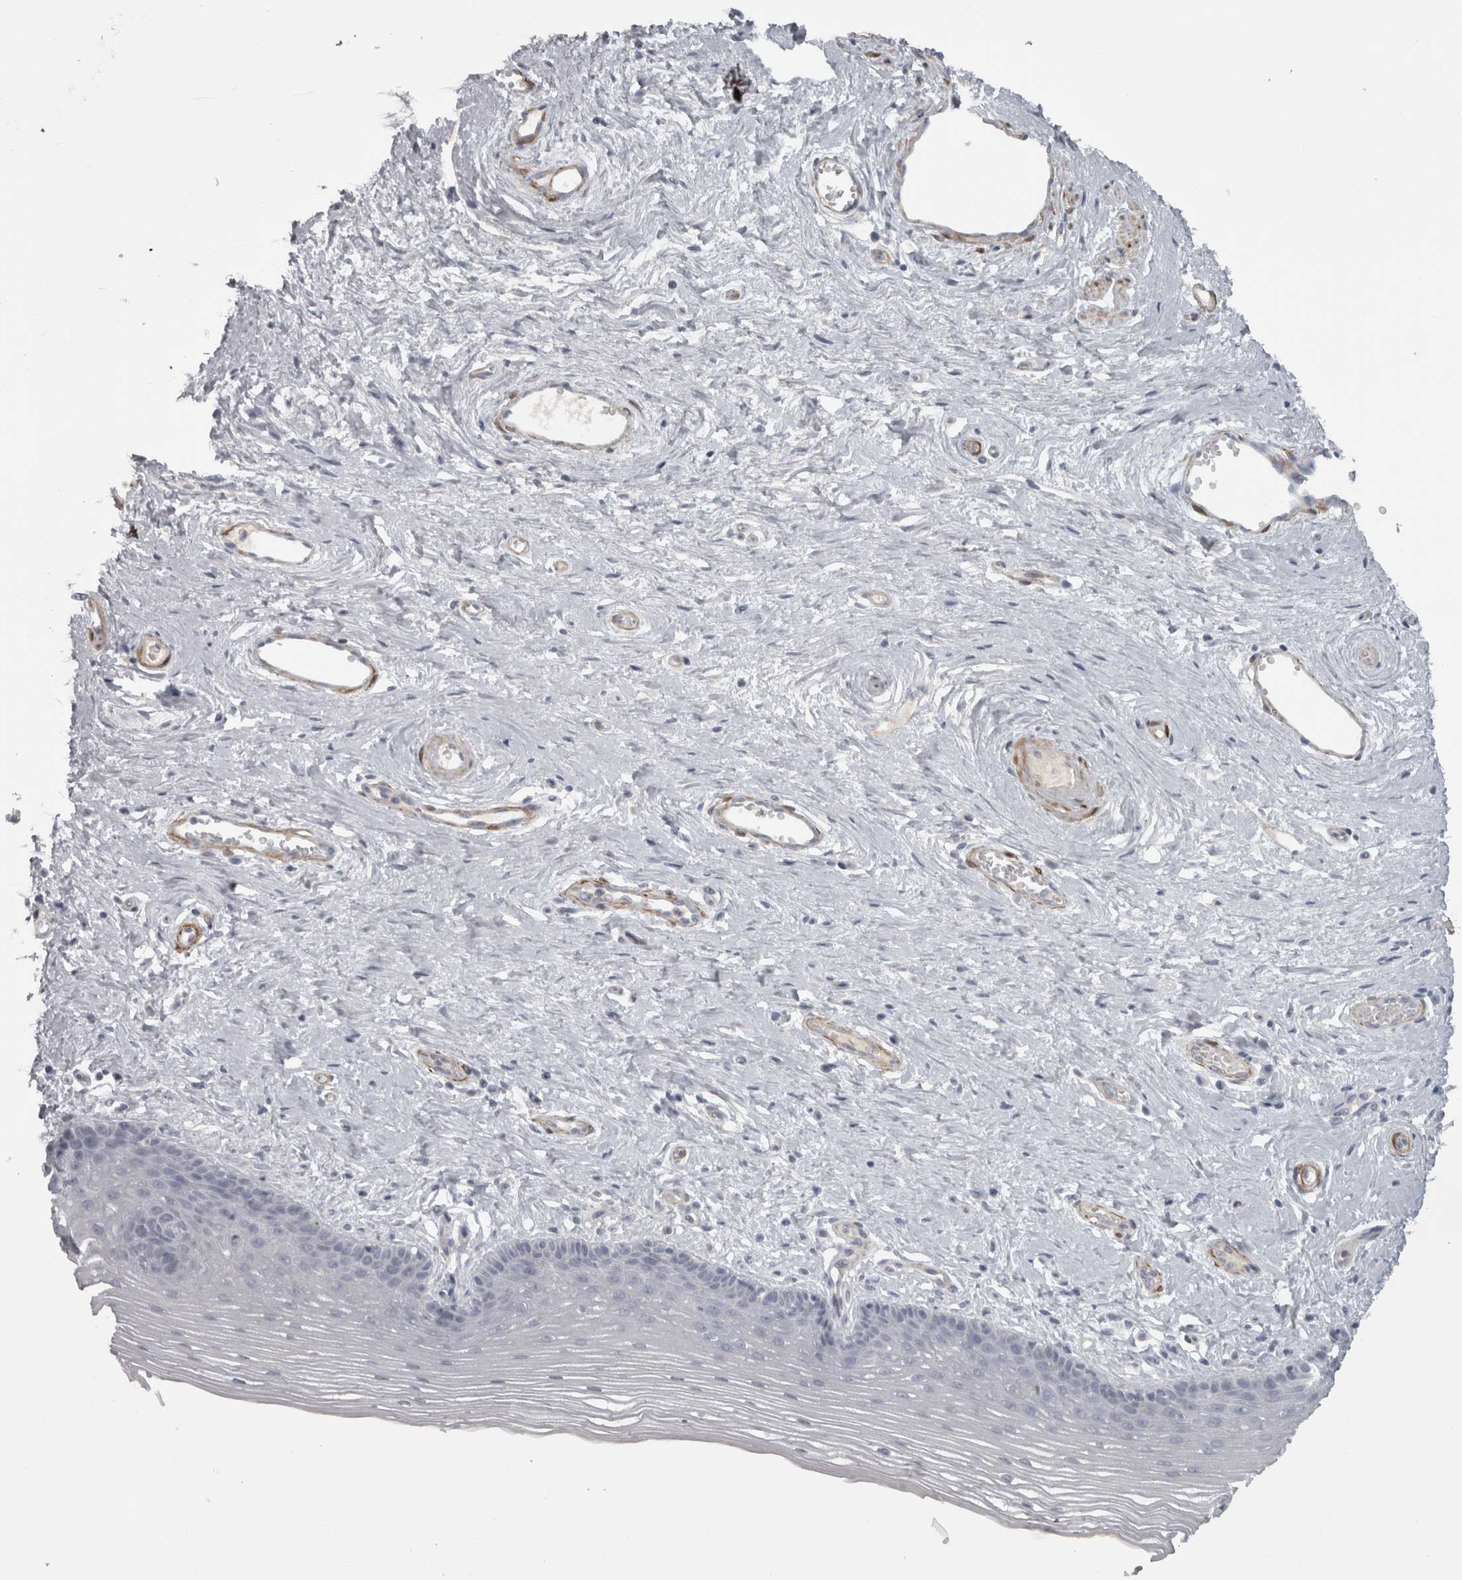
{"staining": {"intensity": "negative", "quantity": "none", "location": "none"}, "tissue": "vagina", "cell_type": "Squamous epithelial cells", "image_type": "normal", "snomed": [{"axis": "morphology", "description": "Normal tissue, NOS"}, {"axis": "topography", "description": "Vagina"}], "caption": "This micrograph is of unremarkable vagina stained with IHC to label a protein in brown with the nuclei are counter-stained blue. There is no staining in squamous epithelial cells.", "gene": "PPP1R12B", "patient": {"sex": "female", "age": 46}}